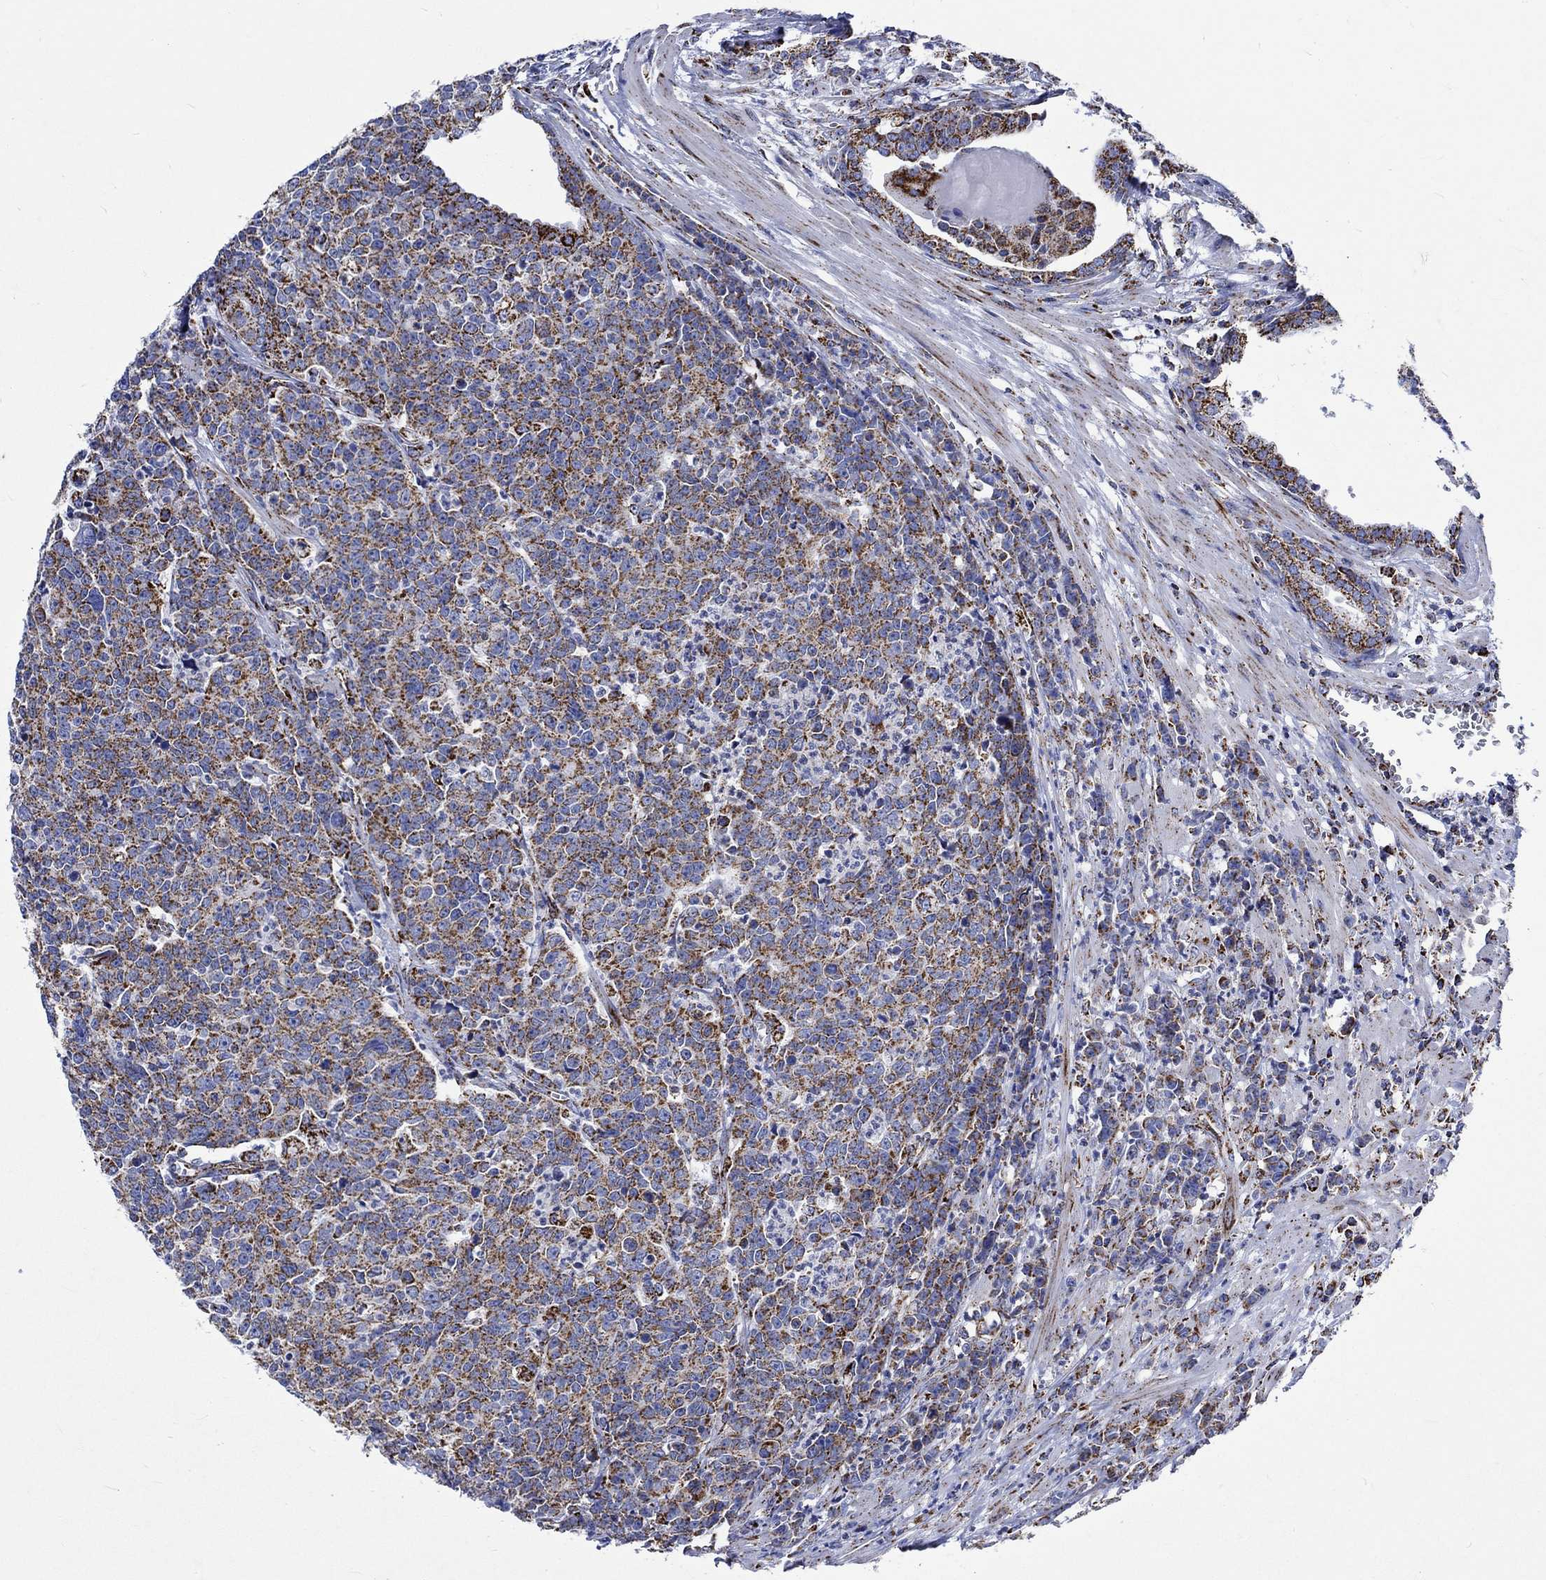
{"staining": {"intensity": "strong", "quantity": "25%-75%", "location": "cytoplasmic/membranous"}, "tissue": "prostate cancer", "cell_type": "Tumor cells", "image_type": "cancer", "snomed": [{"axis": "morphology", "description": "Adenocarcinoma, NOS"}, {"axis": "topography", "description": "Prostate"}], "caption": "Protein expression analysis of human adenocarcinoma (prostate) reveals strong cytoplasmic/membranous positivity in about 25%-75% of tumor cells.", "gene": "RCE1", "patient": {"sex": "male", "age": 67}}